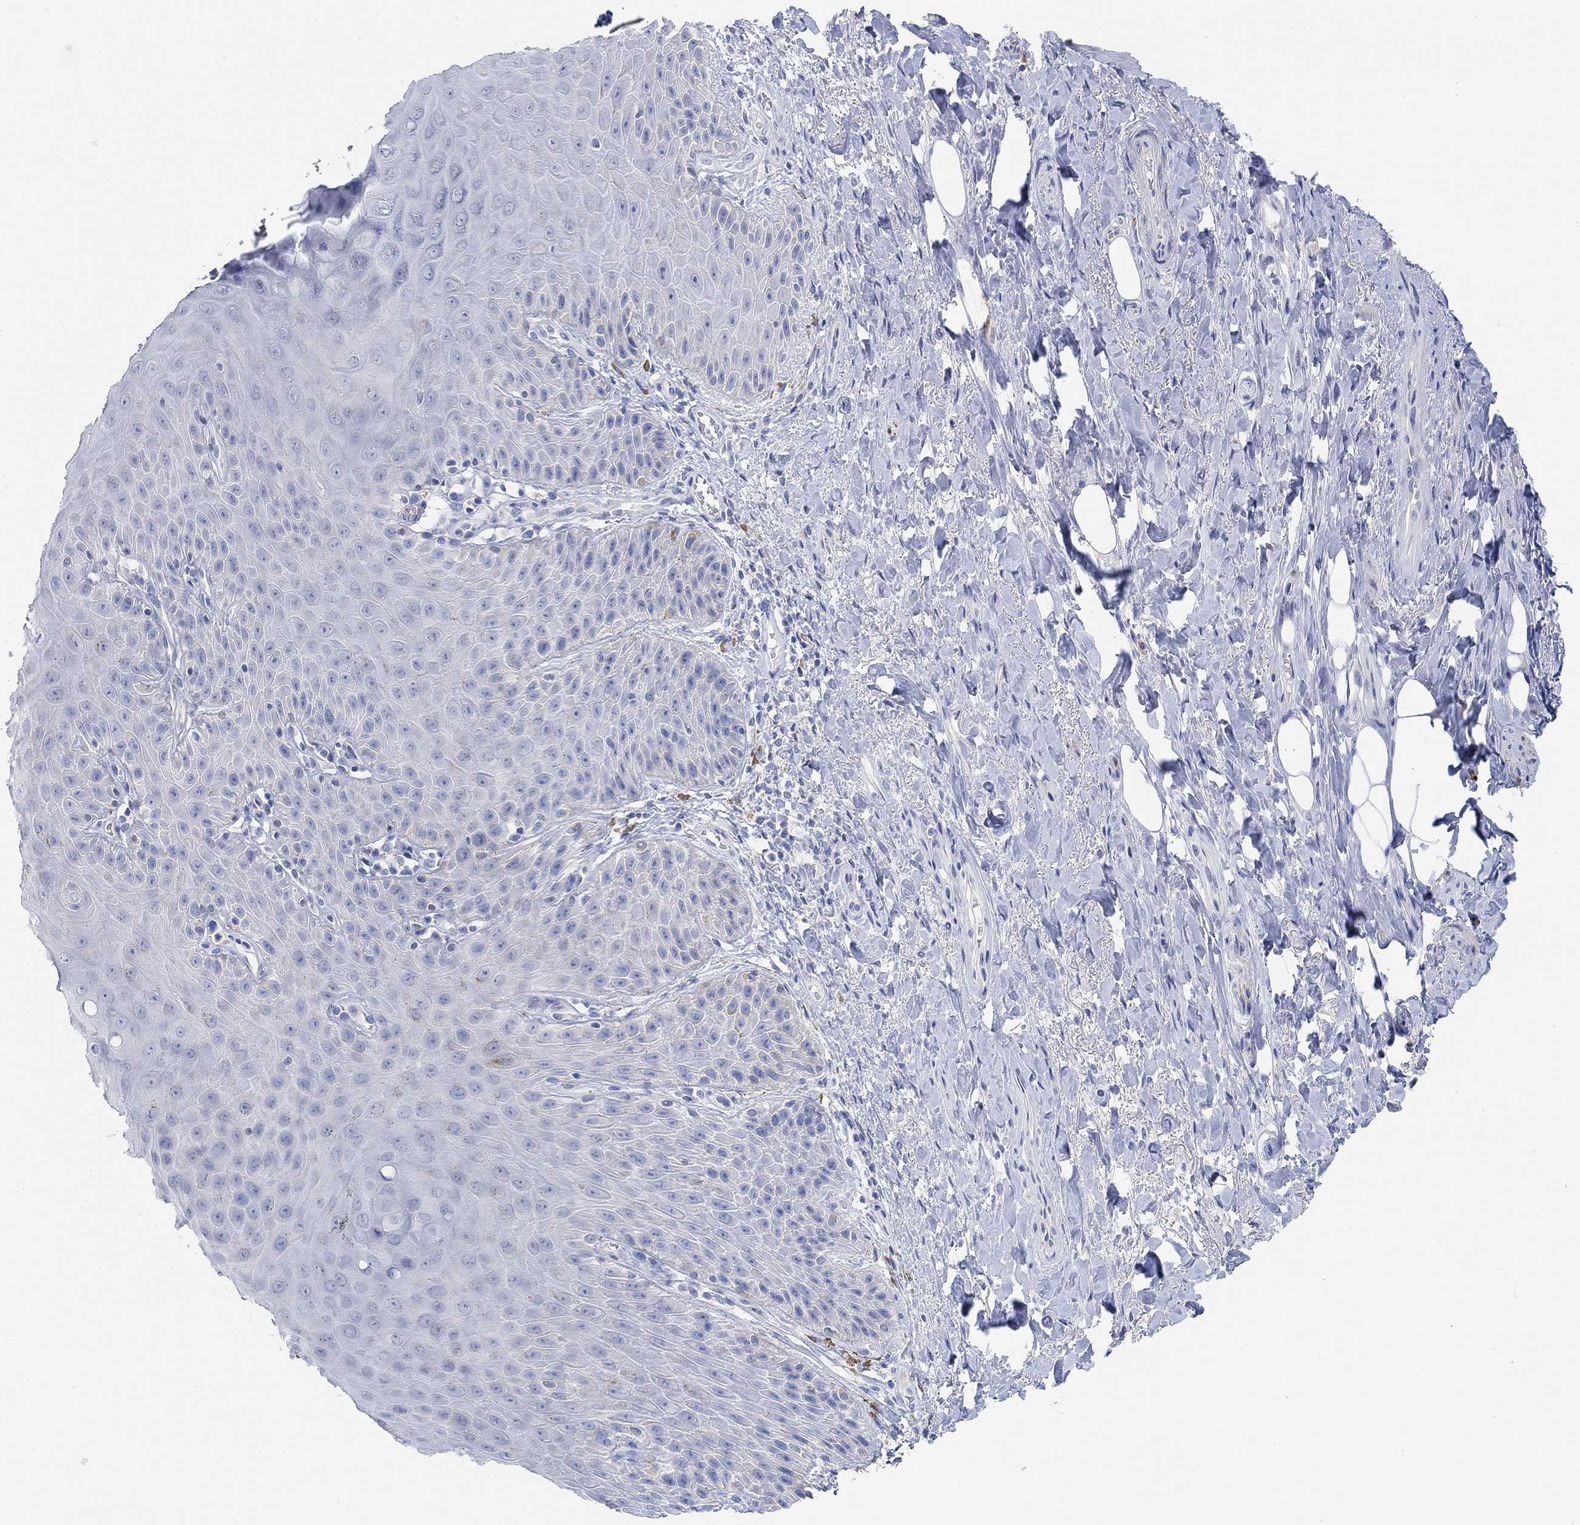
{"staining": {"intensity": "negative", "quantity": "none", "location": "none"}, "tissue": "skin", "cell_type": "Epidermal cells", "image_type": "normal", "snomed": [{"axis": "morphology", "description": "Normal tissue, NOS"}, {"axis": "topography", "description": "Anal"}, {"axis": "topography", "description": "Peripheral nerve tissue"}], "caption": "High magnification brightfield microscopy of unremarkable skin stained with DAB (brown) and counterstained with hematoxylin (blue): epidermal cells show no significant expression.", "gene": "VAT1L", "patient": {"sex": "male", "age": 53}}